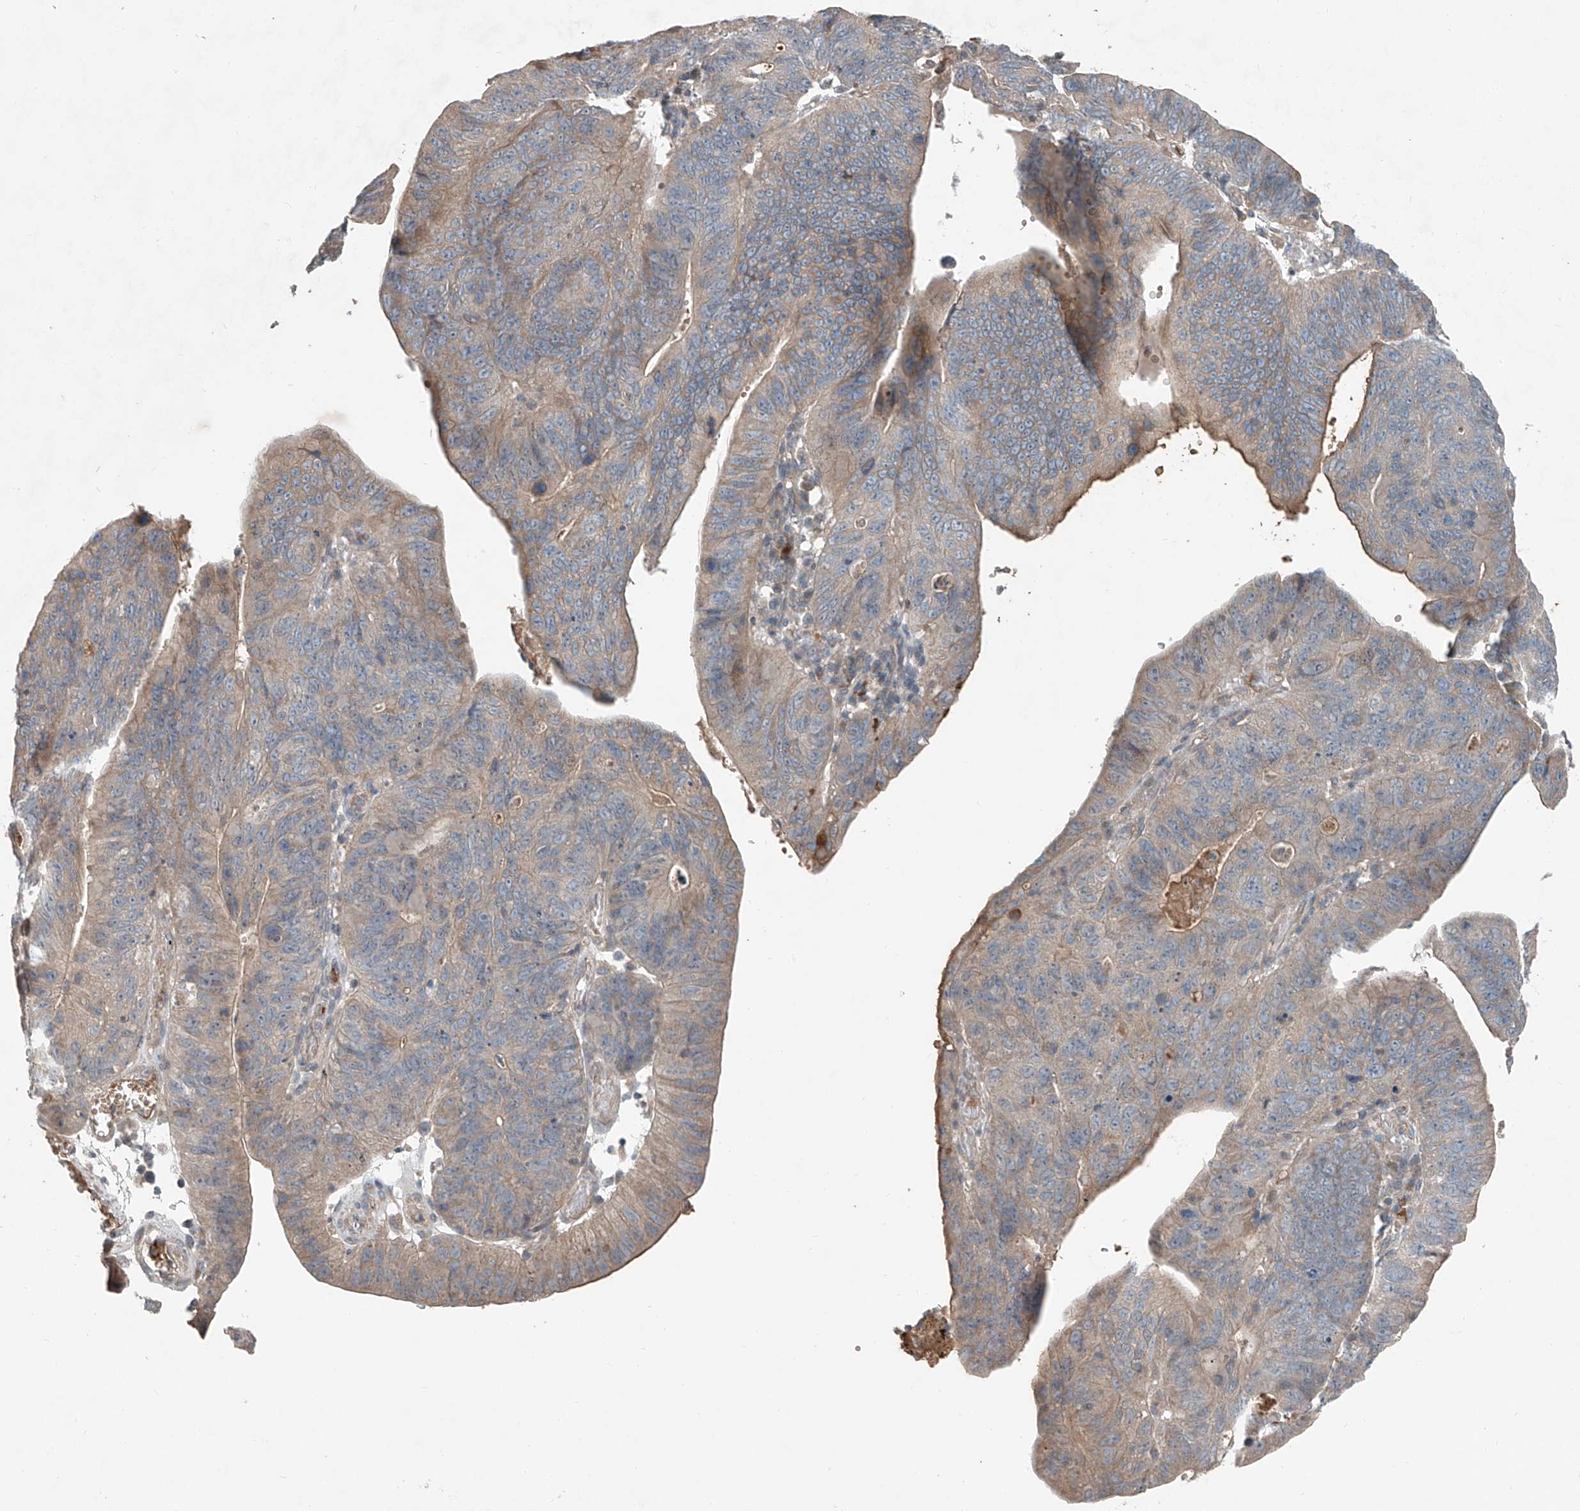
{"staining": {"intensity": "weak", "quantity": "25%-75%", "location": "cytoplasmic/membranous"}, "tissue": "stomach cancer", "cell_type": "Tumor cells", "image_type": "cancer", "snomed": [{"axis": "morphology", "description": "Adenocarcinoma, NOS"}, {"axis": "topography", "description": "Stomach"}], "caption": "Protein analysis of stomach cancer (adenocarcinoma) tissue demonstrates weak cytoplasmic/membranous expression in about 25%-75% of tumor cells.", "gene": "ADAM23", "patient": {"sex": "male", "age": 59}}